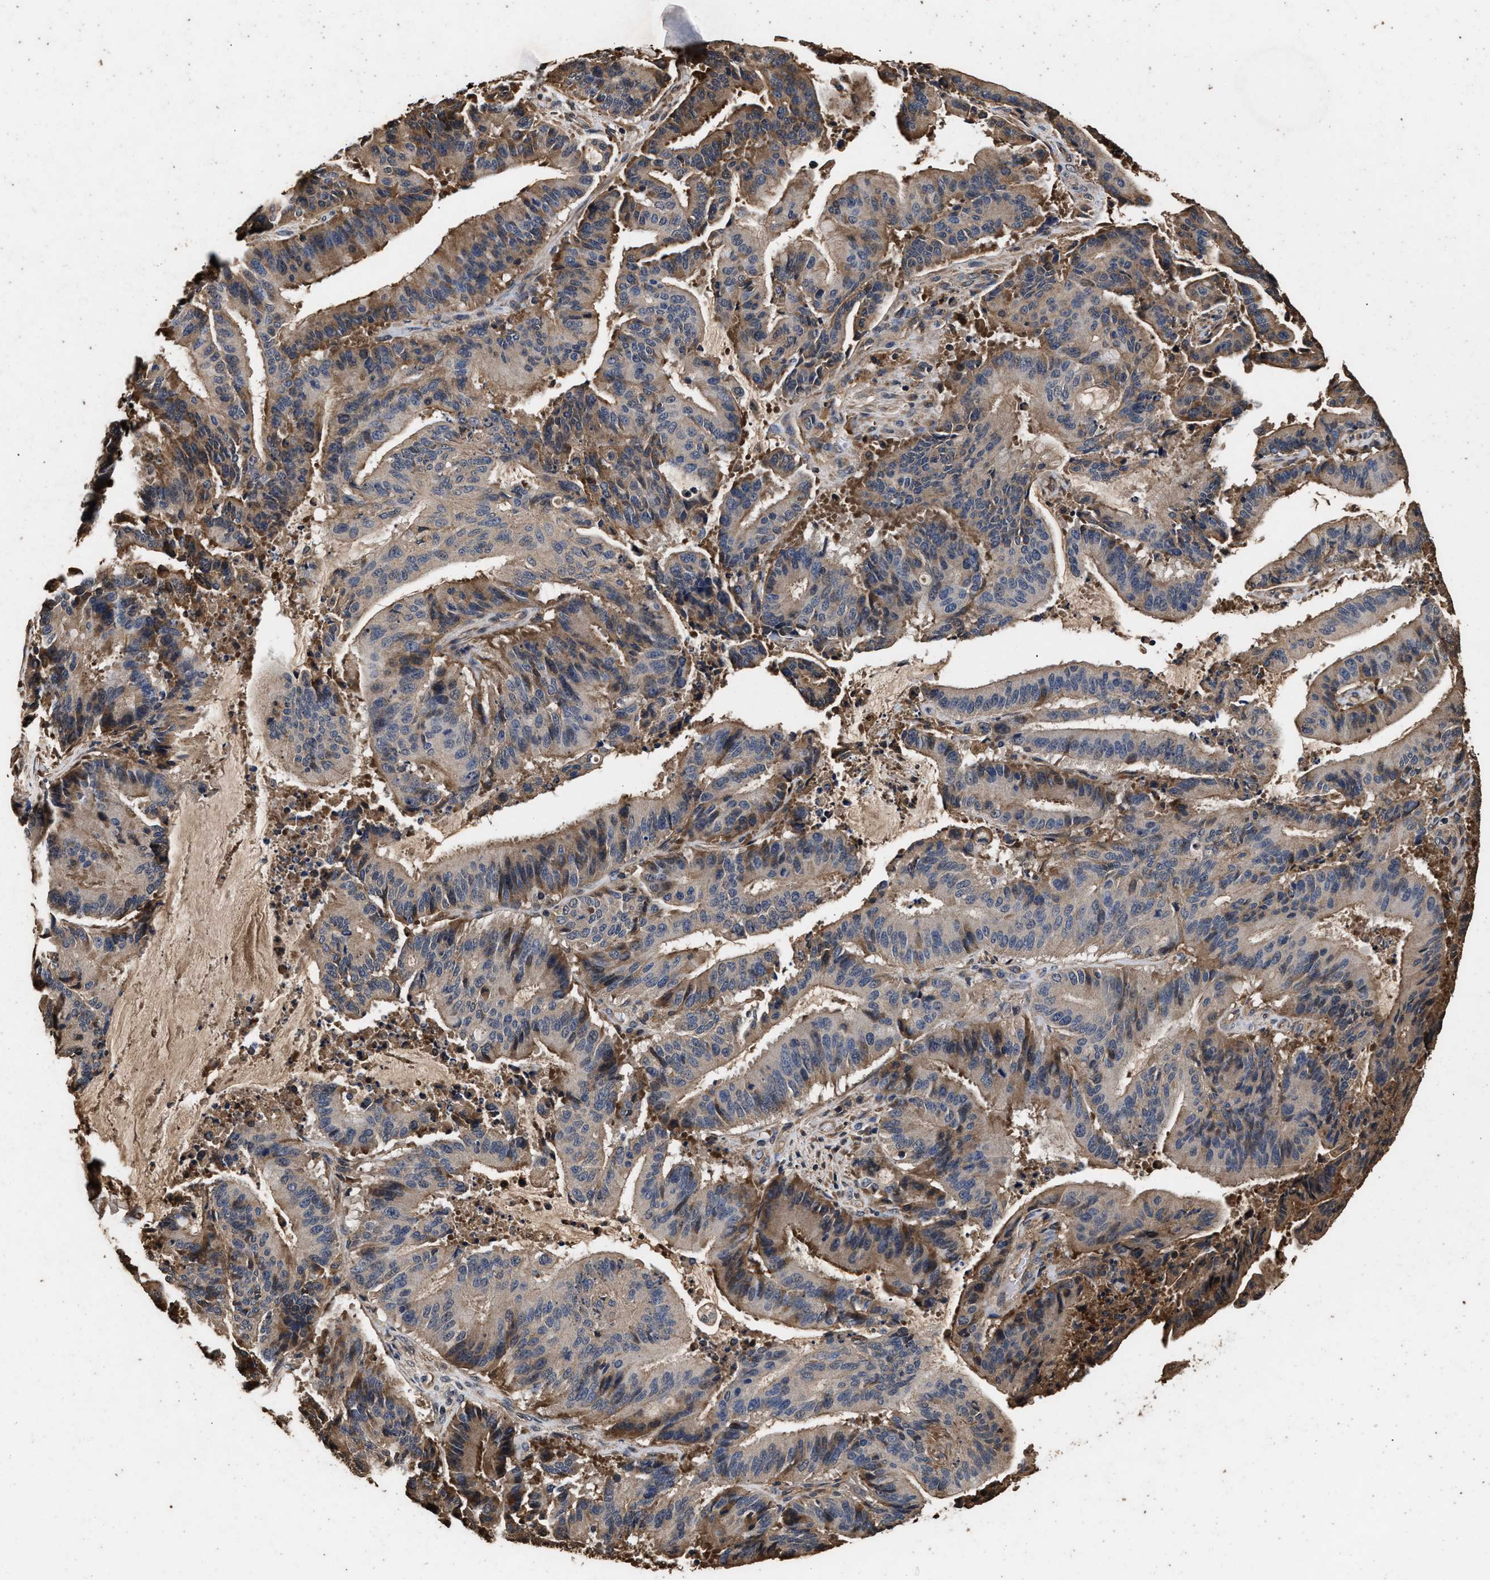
{"staining": {"intensity": "moderate", "quantity": "25%-75%", "location": "cytoplasmic/membranous"}, "tissue": "liver cancer", "cell_type": "Tumor cells", "image_type": "cancer", "snomed": [{"axis": "morphology", "description": "Normal tissue, NOS"}, {"axis": "morphology", "description": "Cholangiocarcinoma"}, {"axis": "topography", "description": "Liver"}, {"axis": "topography", "description": "Peripheral nerve tissue"}], "caption": "Protein staining demonstrates moderate cytoplasmic/membranous positivity in approximately 25%-75% of tumor cells in cholangiocarcinoma (liver).", "gene": "KYAT1", "patient": {"sex": "female", "age": 73}}